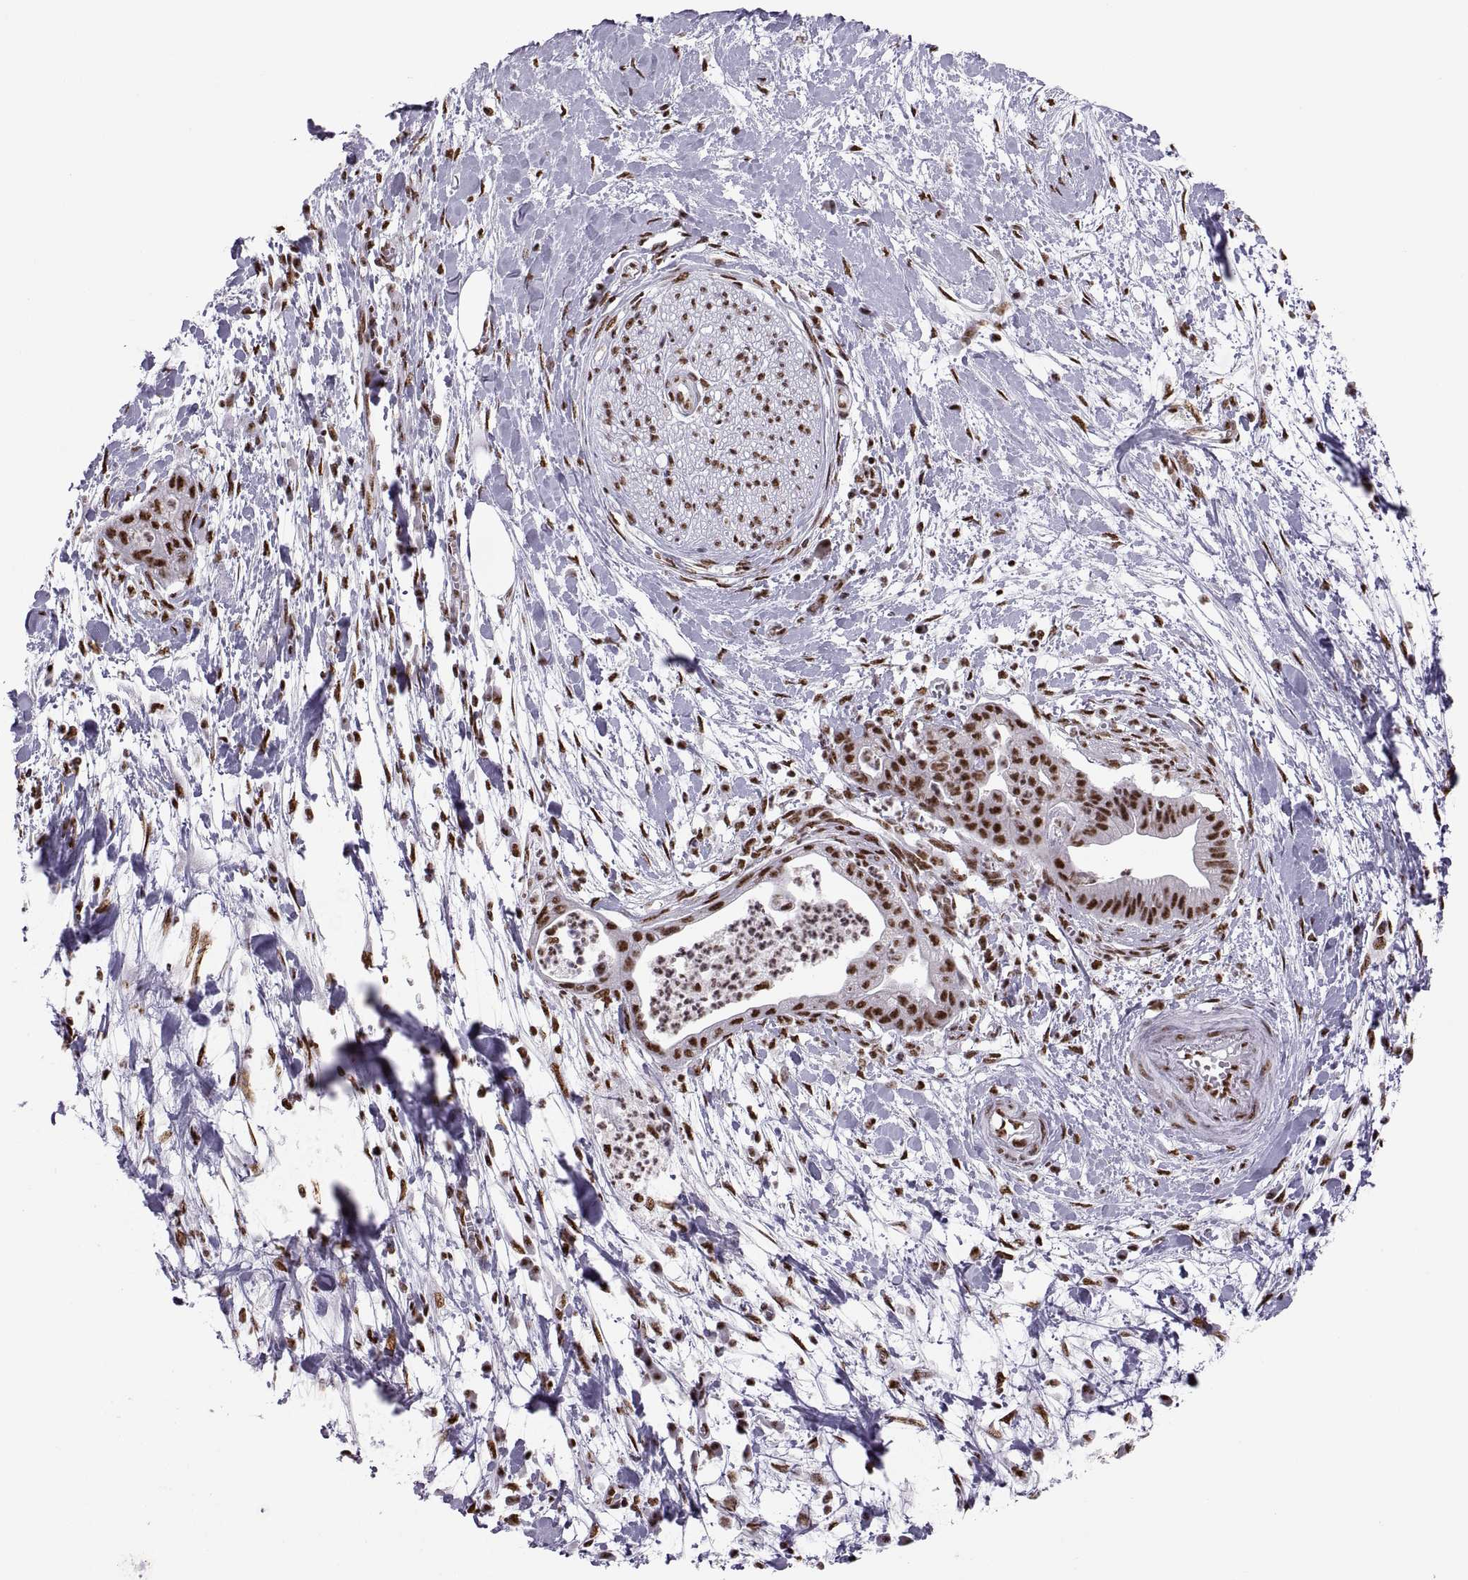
{"staining": {"intensity": "strong", "quantity": ">75%", "location": "nuclear"}, "tissue": "pancreatic cancer", "cell_type": "Tumor cells", "image_type": "cancer", "snomed": [{"axis": "morphology", "description": "Normal tissue, NOS"}, {"axis": "morphology", "description": "Adenocarcinoma, NOS"}, {"axis": "topography", "description": "Lymph node"}, {"axis": "topography", "description": "Pancreas"}], "caption": "Protein expression analysis of human pancreatic cancer reveals strong nuclear staining in about >75% of tumor cells. The protein of interest is shown in brown color, while the nuclei are stained blue.", "gene": "SNAI1", "patient": {"sex": "female", "age": 58}}